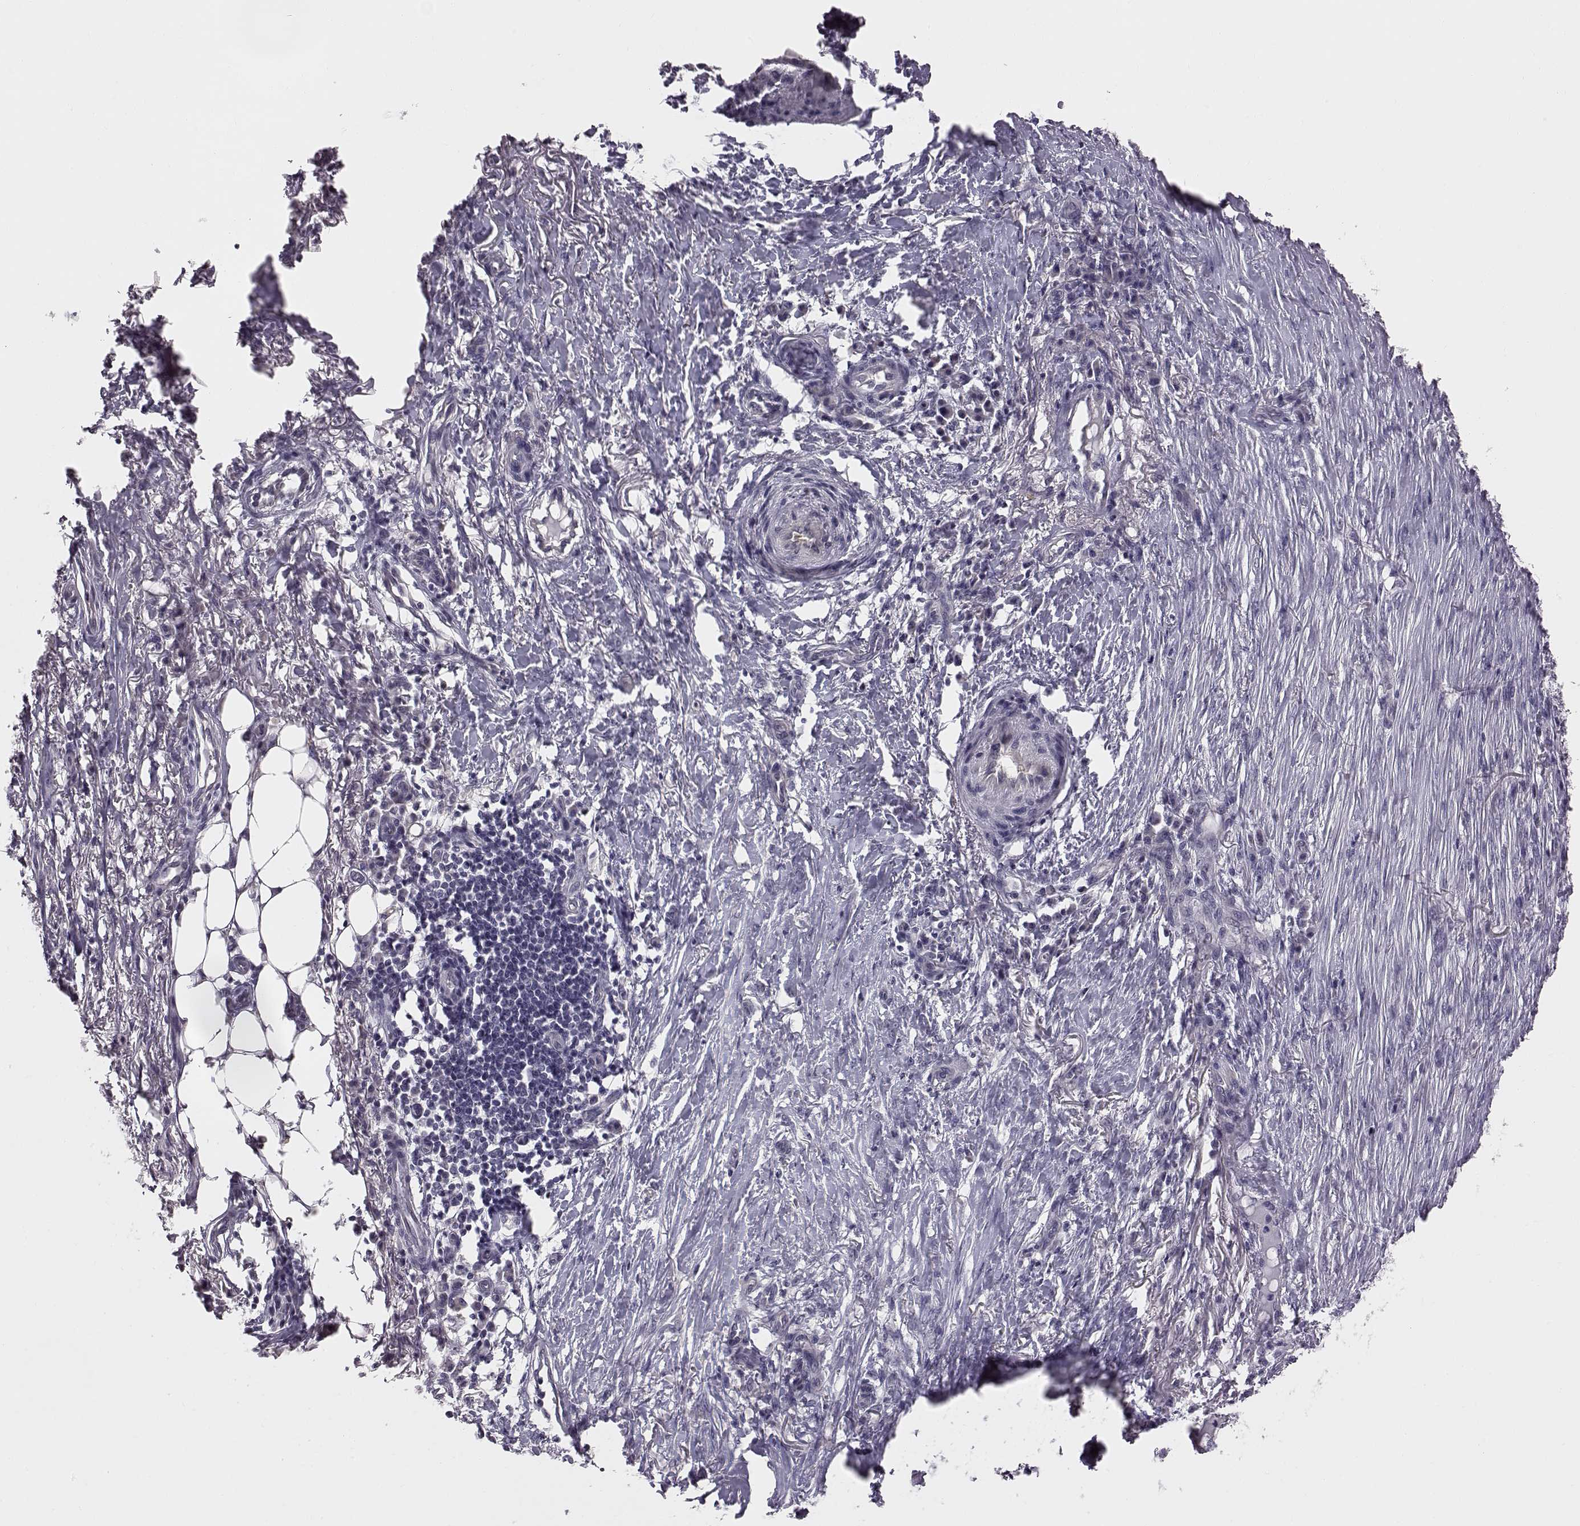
{"staining": {"intensity": "negative", "quantity": "none", "location": "none"}, "tissue": "skin cancer", "cell_type": "Tumor cells", "image_type": "cancer", "snomed": [{"axis": "morphology", "description": "Squamous cell carcinoma, NOS"}, {"axis": "topography", "description": "Skin"}], "caption": "A photomicrograph of human skin cancer is negative for staining in tumor cells.", "gene": "C10orf62", "patient": {"sex": "male", "age": 70}}